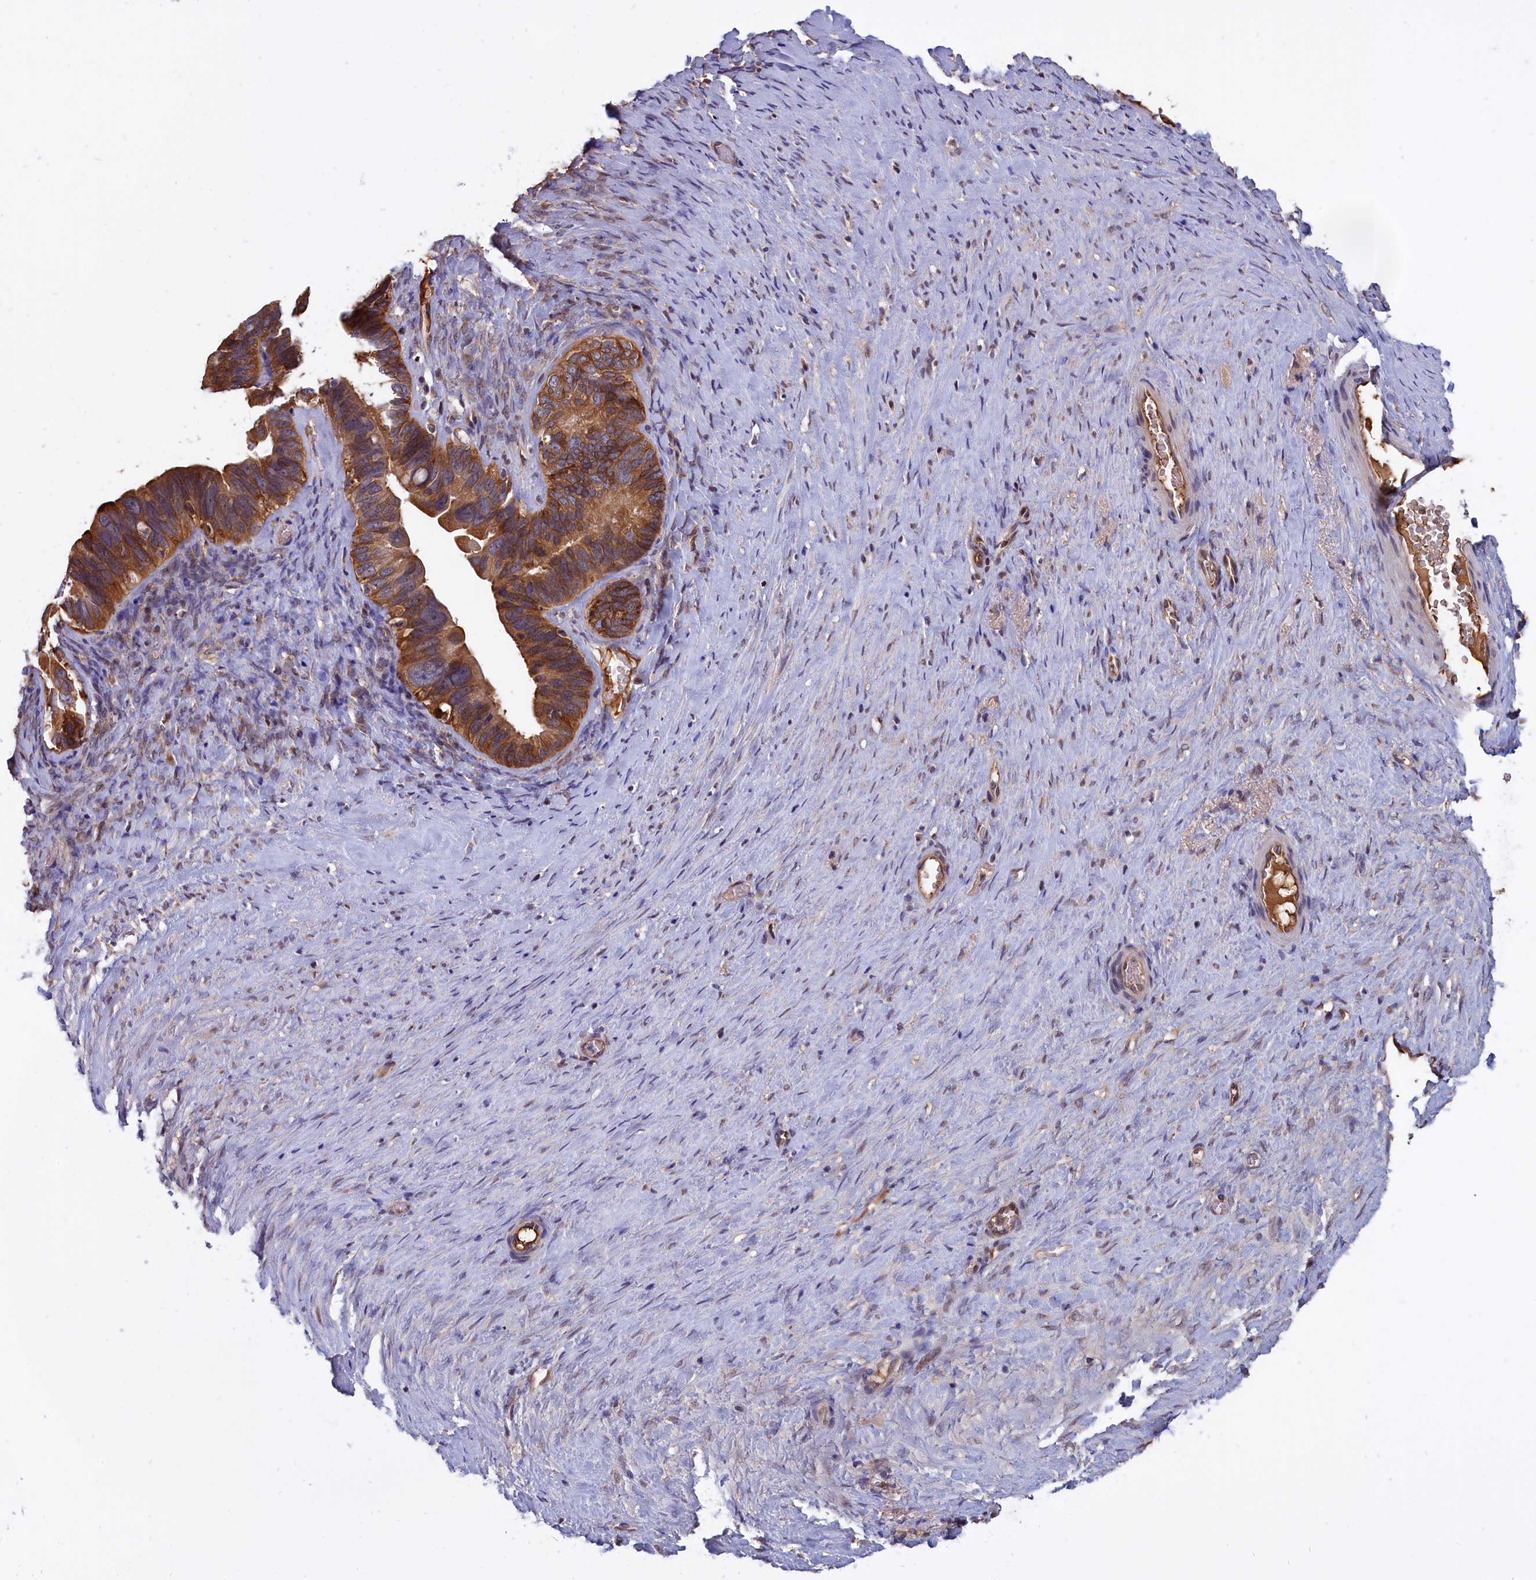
{"staining": {"intensity": "moderate", "quantity": ">75%", "location": "cytoplasmic/membranous"}, "tissue": "ovarian cancer", "cell_type": "Tumor cells", "image_type": "cancer", "snomed": [{"axis": "morphology", "description": "Cystadenocarcinoma, serous, NOS"}, {"axis": "topography", "description": "Ovary"}], "caption": "Human ovarian cancer (serous cystadenocarcinoma) stained with a brown dye demonstrates moderate cytoplasmic/membranous positive staining in about >75% of tumor cells.", "gene": "ABCC8", "patient": {"sex": "female", "age": 56}}